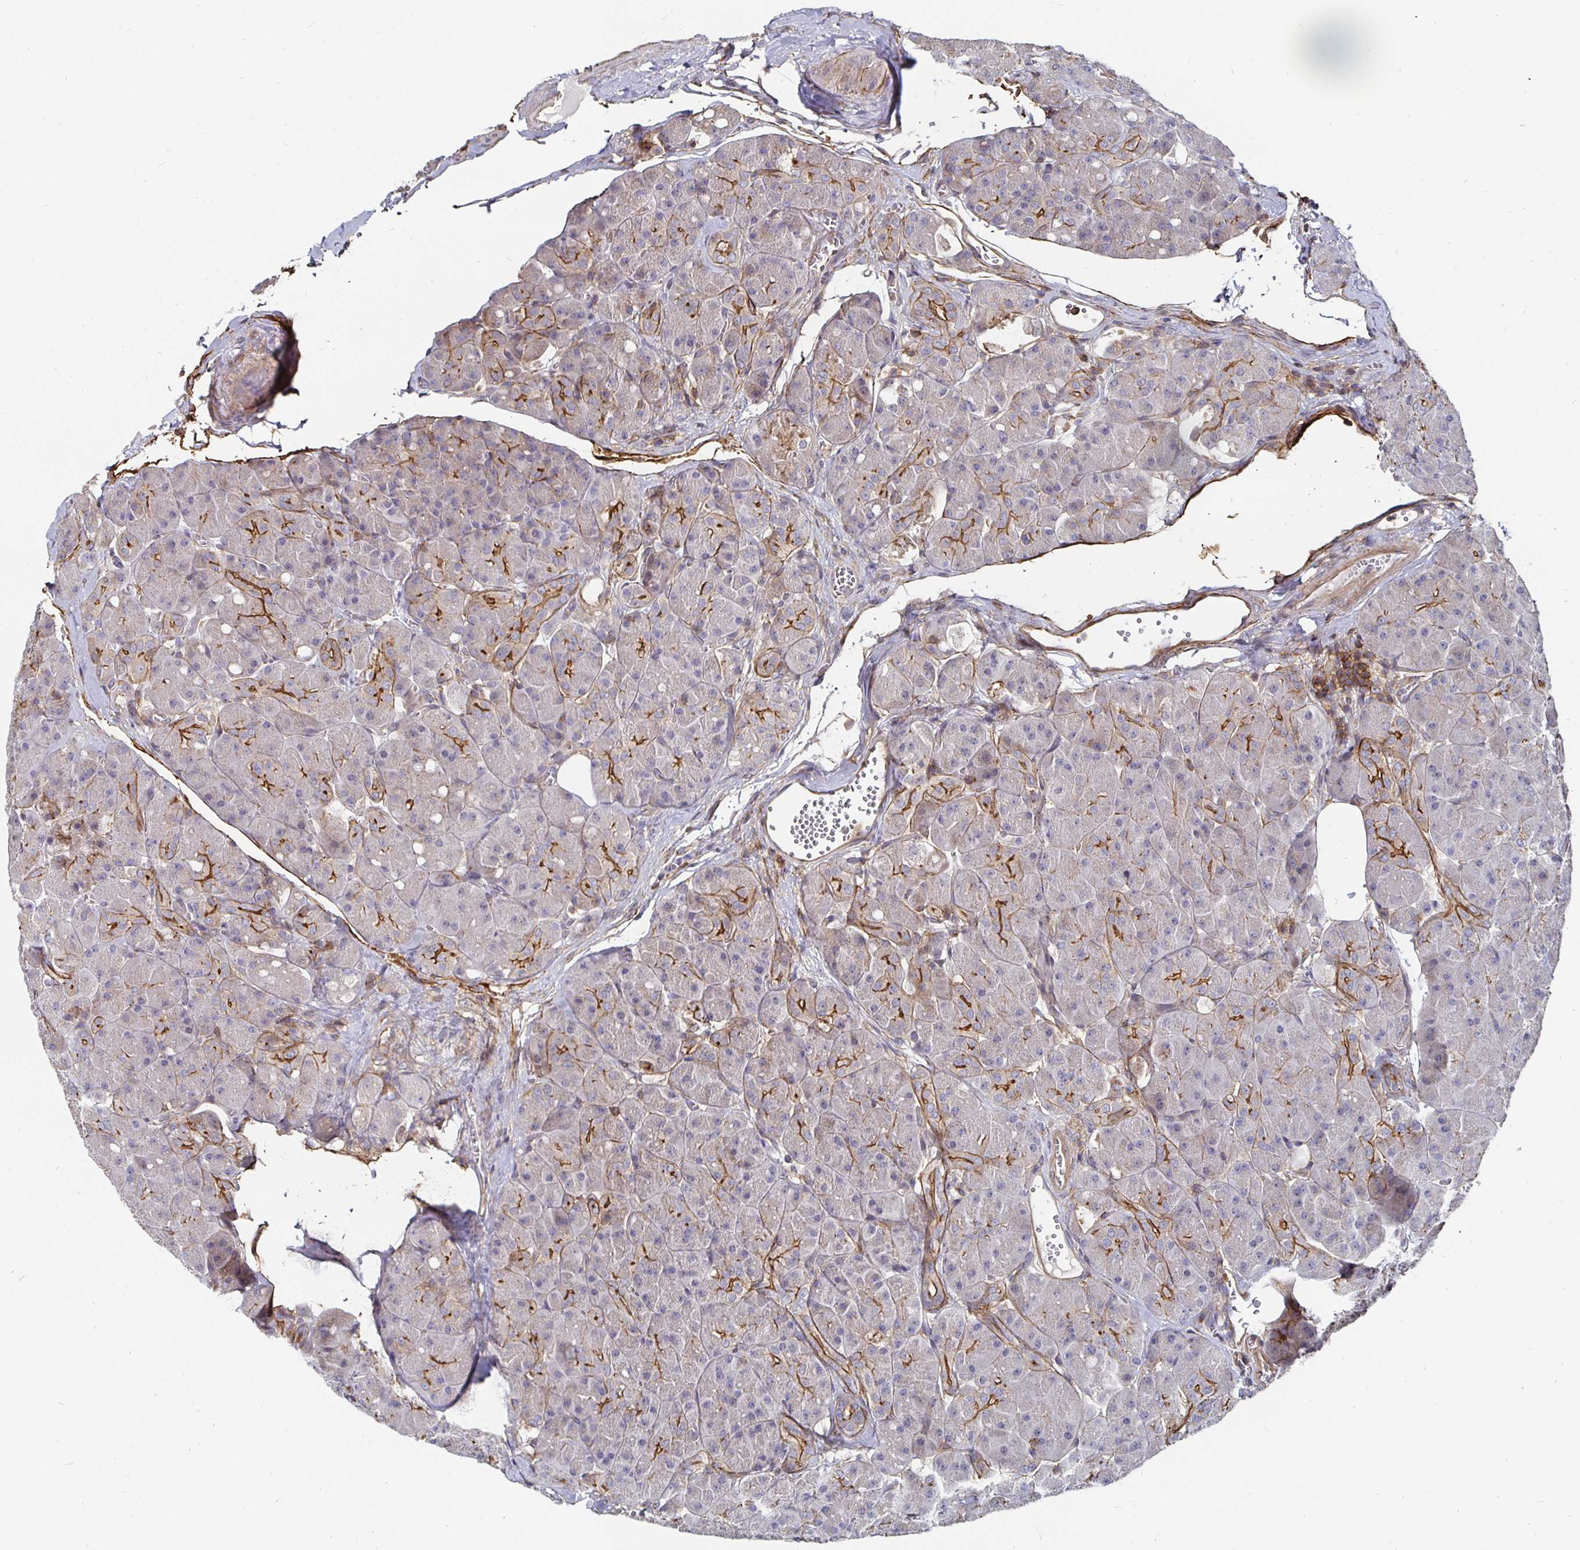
{"staining": {"intensity": "moderate", "quantity": "<25%", "location": "cytoplasmic/membranous"}, "tissue": "pancreas", "cell_type": "Exocrine glandular cells", "image_type": "normal", "snomed": [{"axis": "morphology", "description": "Normal tissue, NOS"}, {"axis": "topography", "description": "Pancreas"}], "caption": "This is a photomicrograph of immunohistochemistry staining of normal pancreas, which shows moderate staining in the cytoplasmic/membranous of exocrine glandular cells.", "gene": "GJA4", "patient": {"sex": "male", "age": 55}}